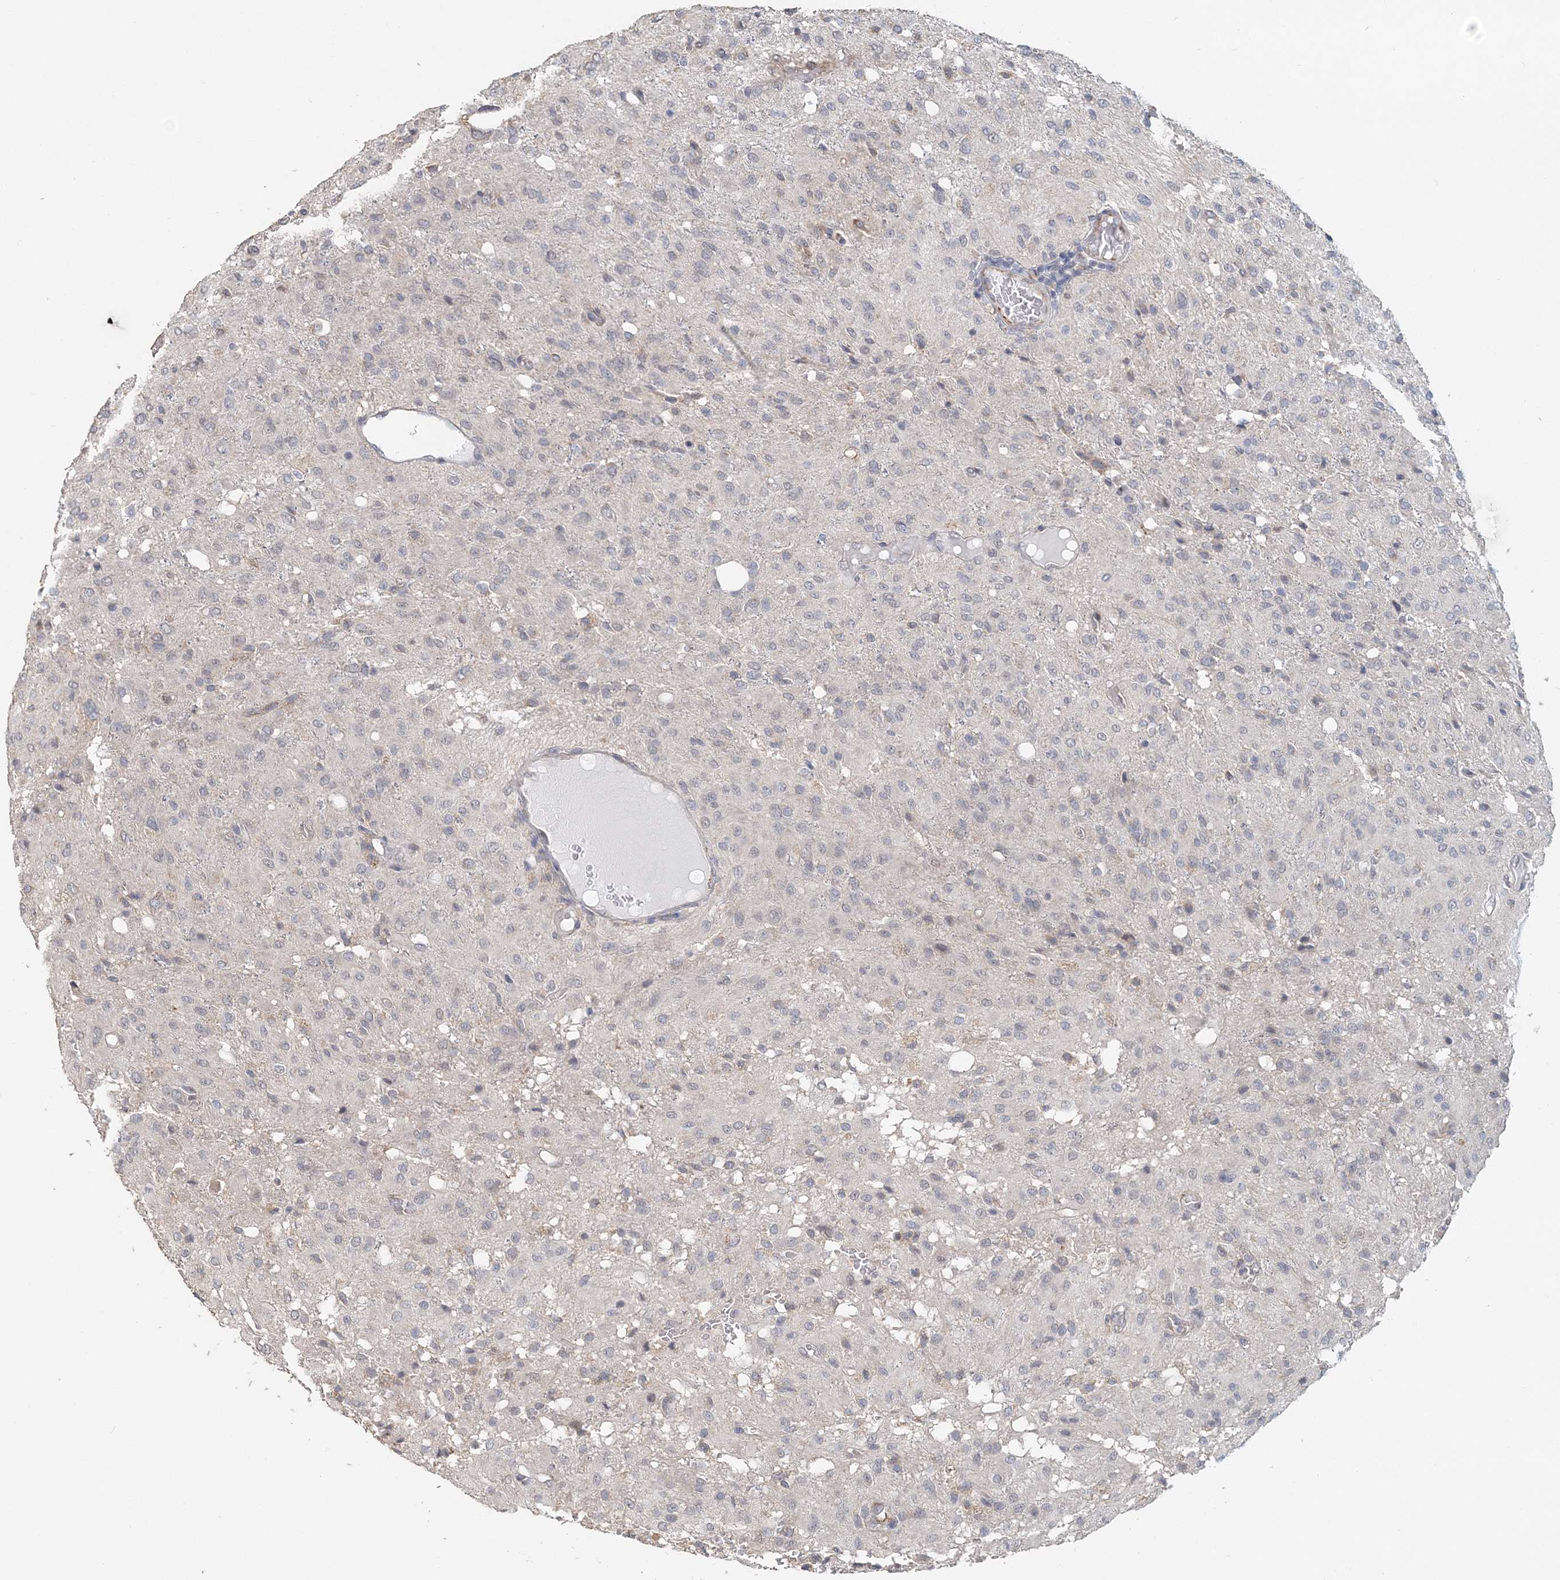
{"staining": {"intensity": "negative", "quantity": "none", "location": "none"}, "tissue": "glioma", "cell_type": "Tumor cells", "image_type": "cancer", "snomed": [{"axis": "morphology", "description": "Glioma, malignant, High grade"}, {"axis": "topography", "description": "Brain"}], "caption": "Immunohistochemistry image of human glioma stained for a protein (brown), which displays no expression in tumor cells. Brightfield microscopy of immunohistochemistry stained with DAB (brown) and hematoxylin (blue), captured at high magnification.", "gene": "FBXO38", "patient": {"sex": "female", "age": 59}}